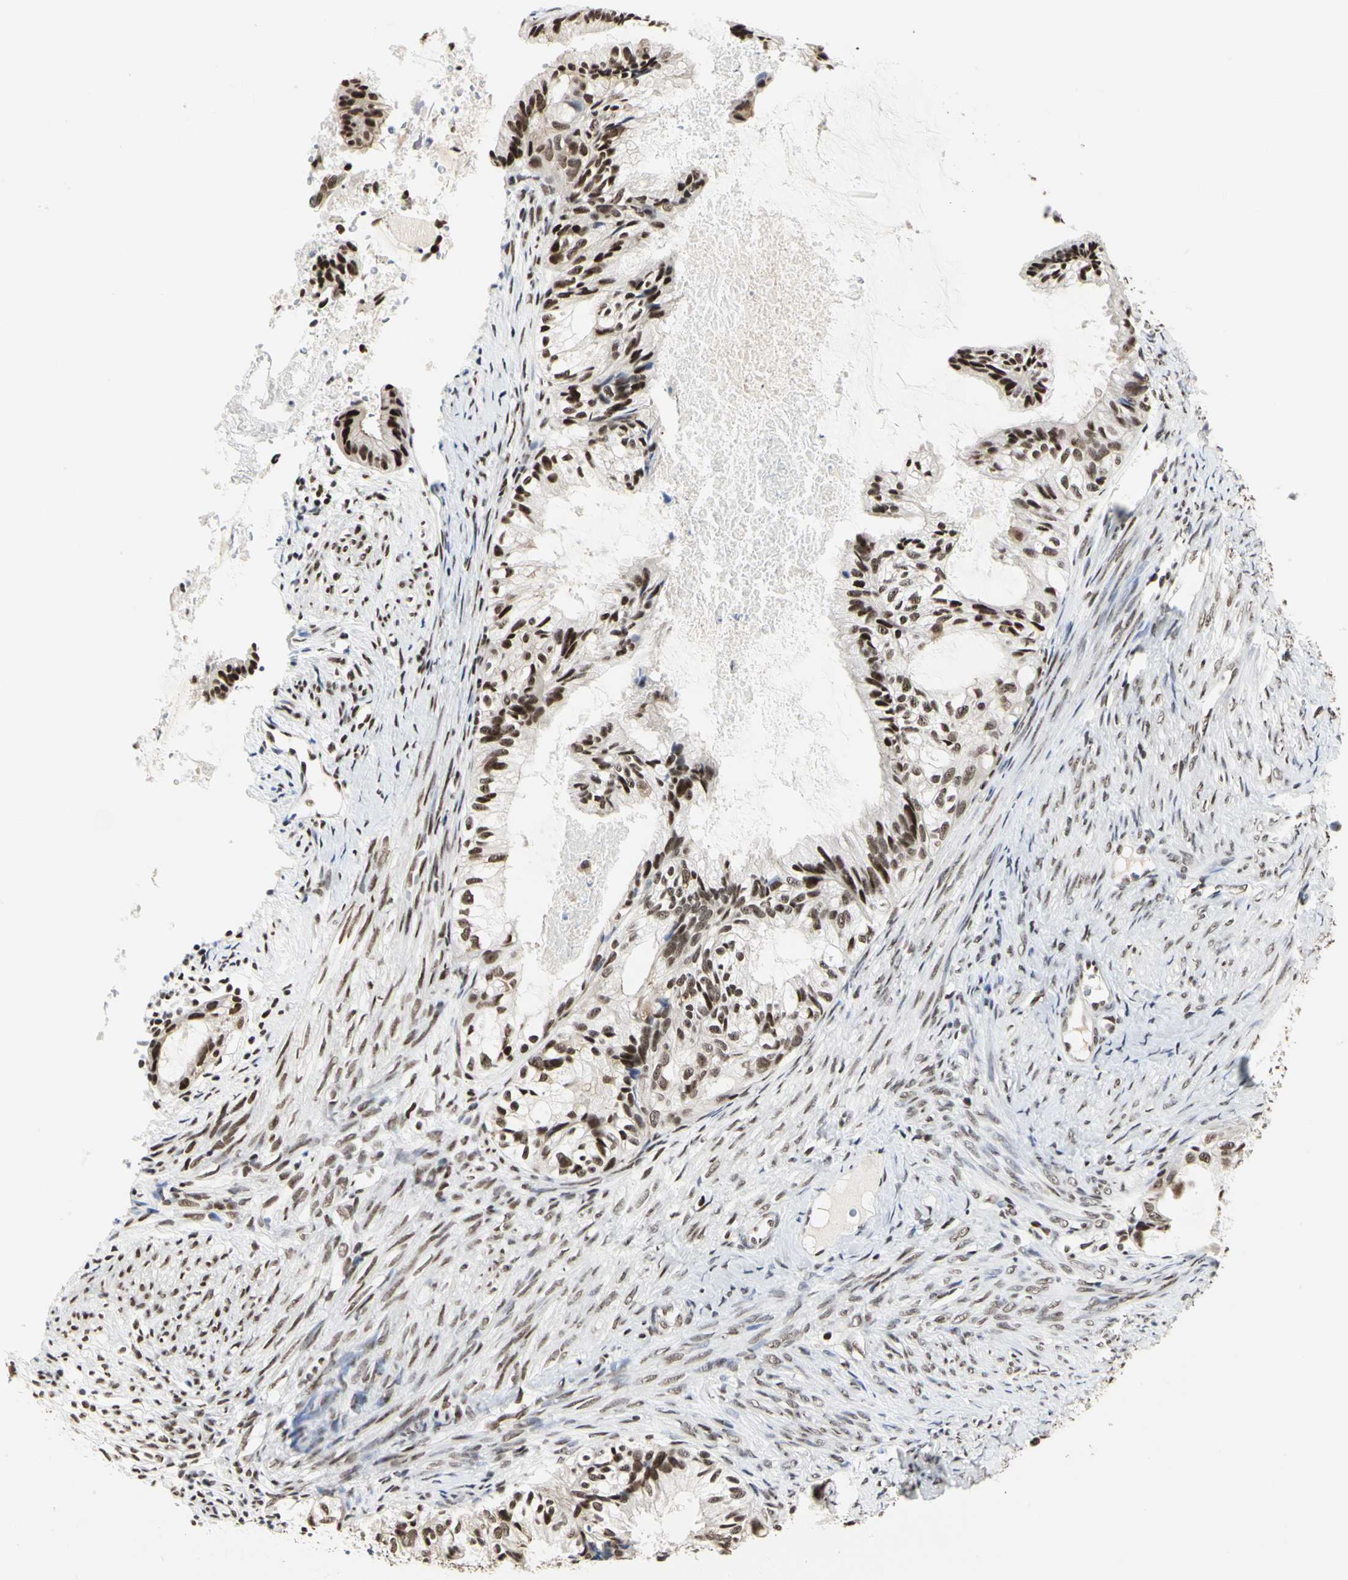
{"staining": {"intensity": "moderate", "quantity": ">75%", "location": "nuclear"}, "tissue": "cervical cancer", "cell_type": "Tumor cells", "image_type": "cancer", "snomed": [{"axis": "morphology", "description": "Normal tissue, NOS"}, {"axis": "morphology", "description": "Adenocarcinoma, NOS"}, {"axis": "topography", "description": "Cervix"}, {"axis": "topography", "description": "Endometrium"}], "caption": "The histopathology image shows staining of cervical cancer (adenocarcinoma), revealing moderate nuclear protein staining (brown color) within tumor cells.", "gene": "PRMT3", "patient": {"sex": "female", "age": 86}}